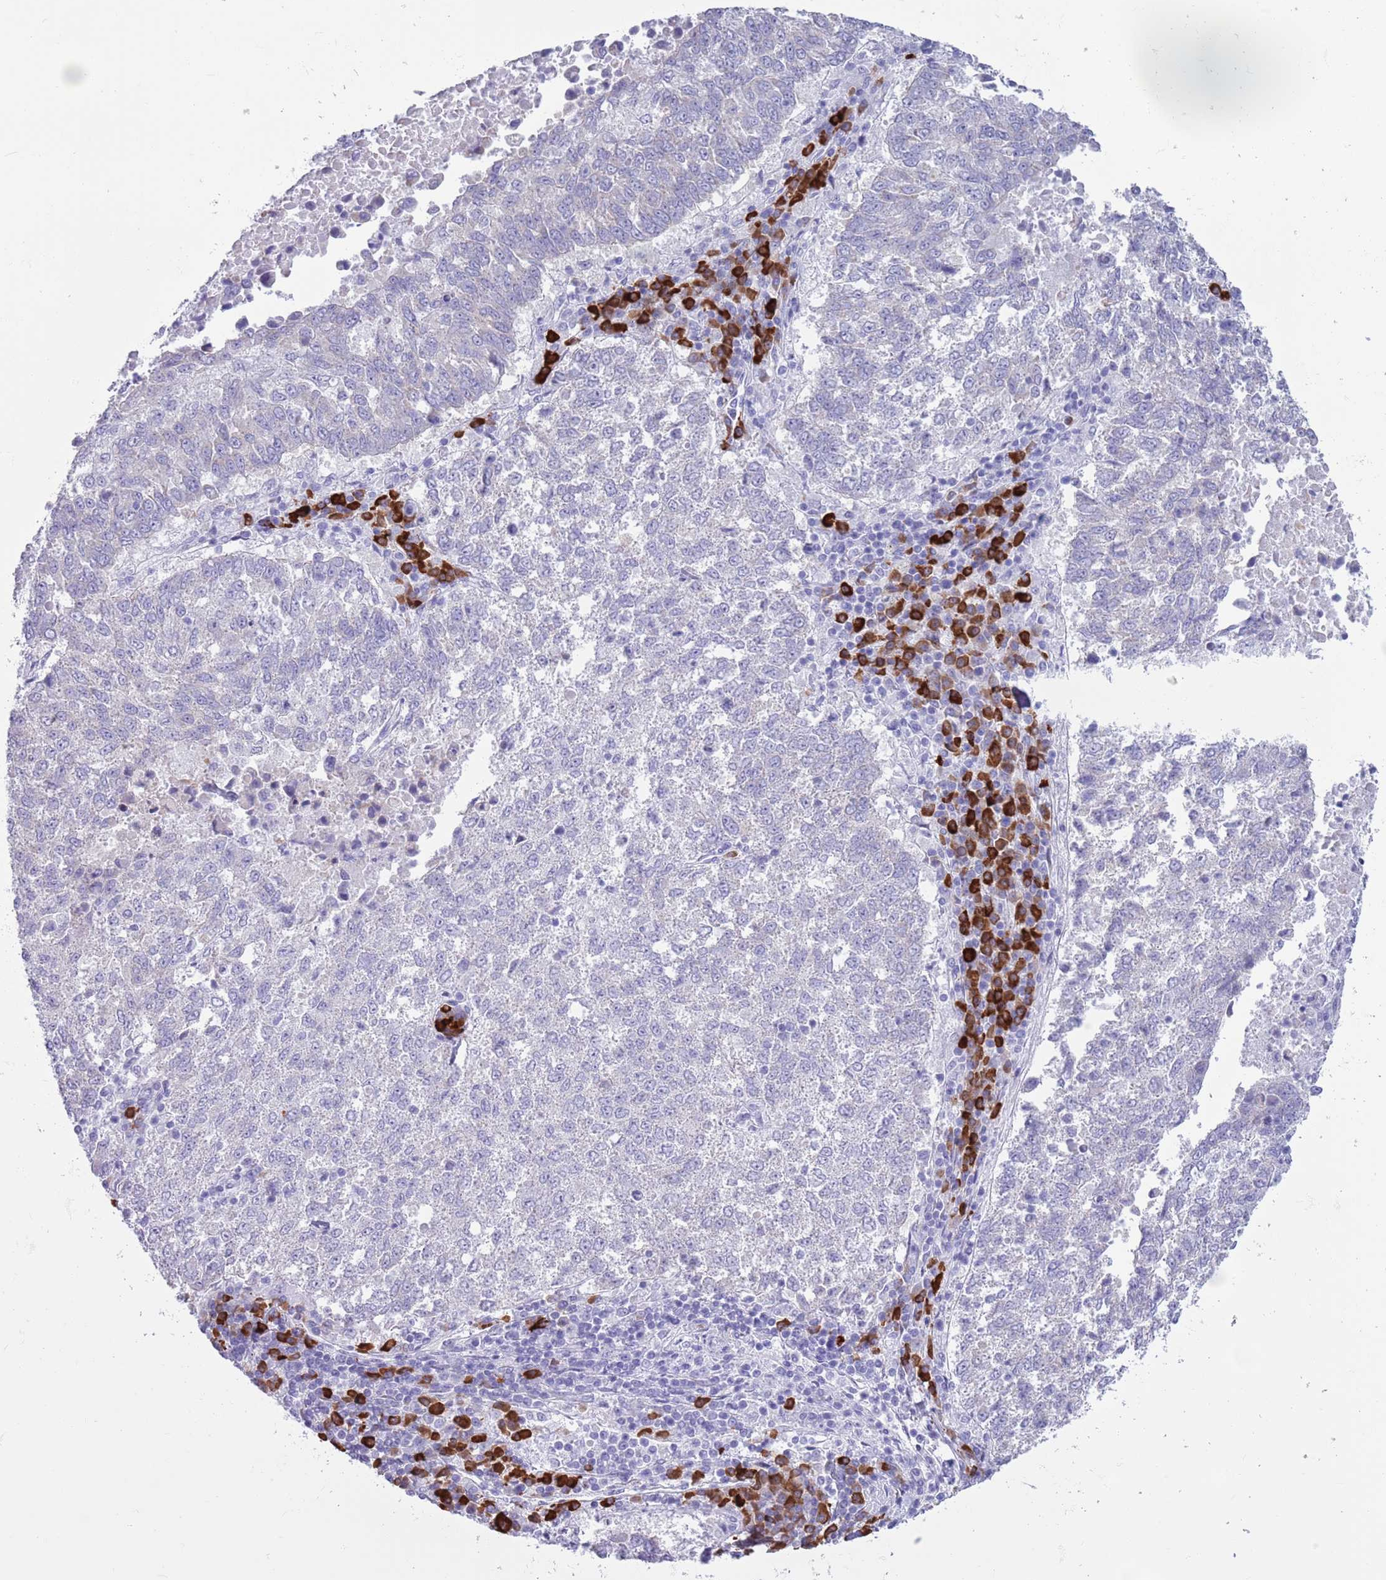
{"staining": {"intensity": "negative", "quantity": "none", "location": "none"}, "tissue": "lung cancer", "cell_type": "Tumor cells", "image_type": "cancer", "snomed": [{"axis": "morphology", "description": "Squamous cell carcinoma, NOS"}, {"axis": "topography", "description": "Lung"}], "caption": "Immunohistochemistry photomicrograph of lung cancer stained for a protein (brown), which demonstrates no staining in tumor cells.", "gene": "LY6G5B", "patient": {"sex": "male", "age": 73}}